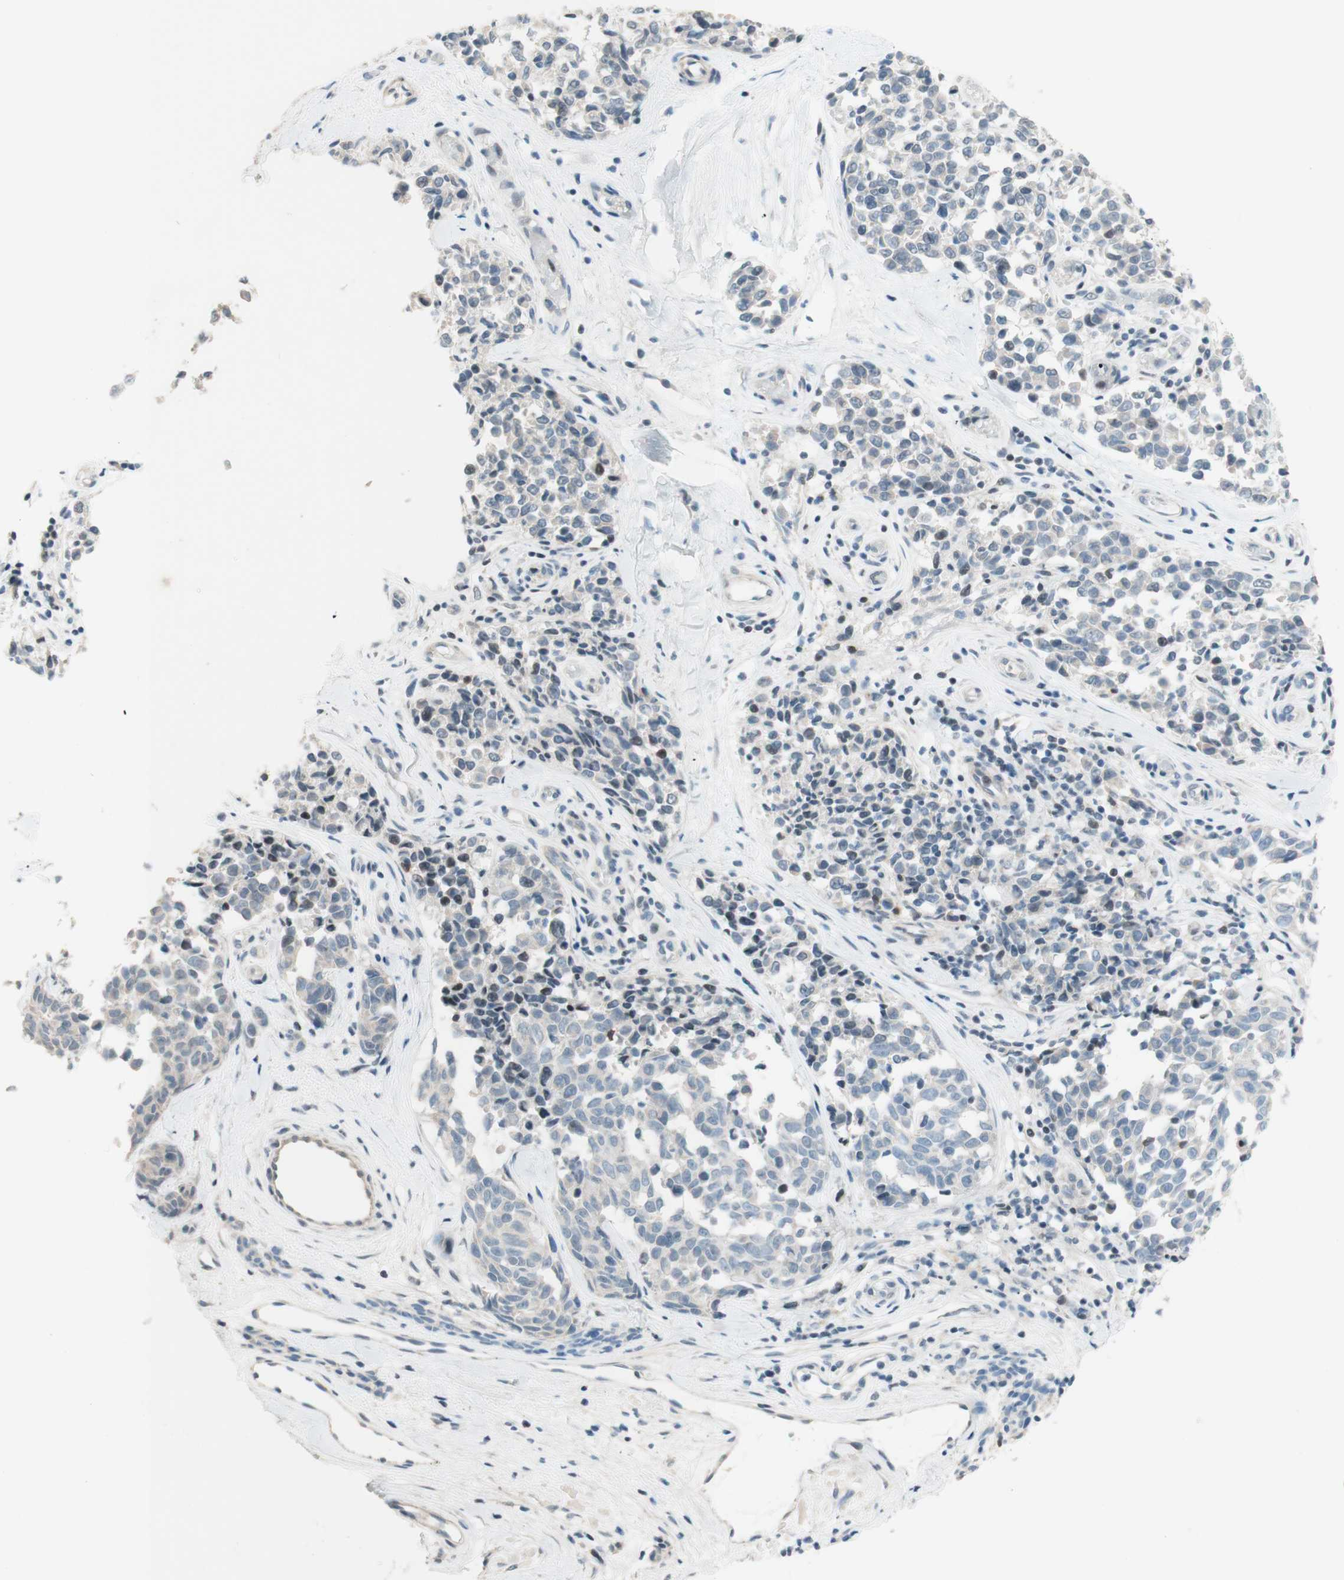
{"staining": {"intensity": "negative", "quantity": "none", "location": "none"}, "tissue": "melanoma", "cell_type": "Tumor cells", "image_type": "cancer", "snomed": [{"axis": "morphology", "description": "Malignant melanoma, NOS"}, {"axis": "topography", "description": "Skin"}], "caption": "DAB (3,3'-diaminobenzidine) immunohistochemical staining of human malignant melanoma shows no significant positivity in tumor cells.", "gene": "JPH1", "patient": {"sex": "female", "age": 64}}